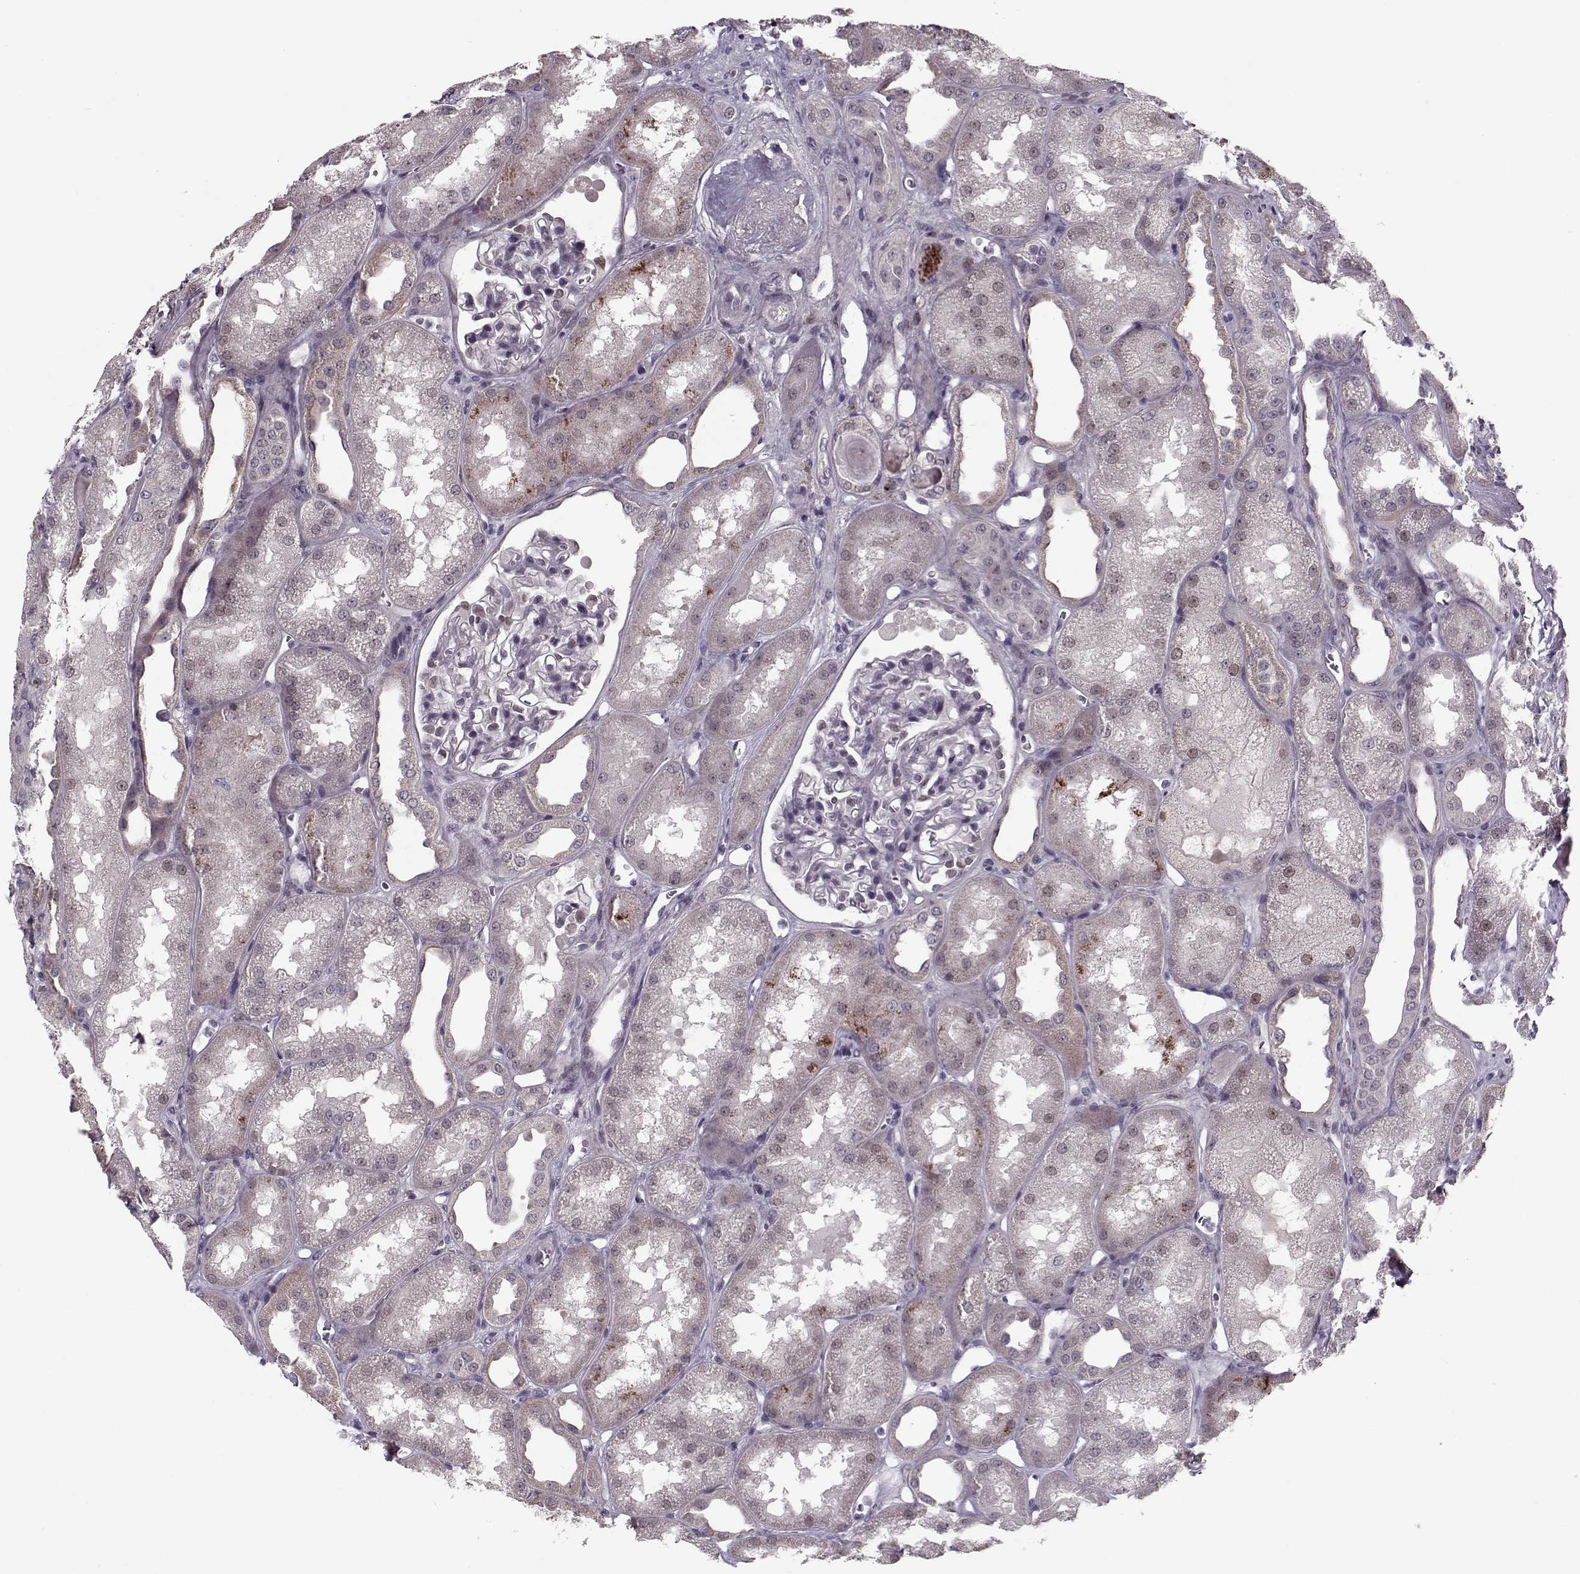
{"staining": {"intensity": "negative", "quantity": "none", "location": "none"}, "tissue": "kidney", "cell_type": "Cells in glomeruli", "image_type": "normal", "snomed": [{"axis": "morphology", "description": "Normal tissue, NOS"}, {"axis": "topography", "description": "Kidney"}], "caption": "Image shows no significant protein expression in cells in glomeruli of benign kidney.", "gene": "DNAI3", "patient": {"sex": "male", "age": 61}}